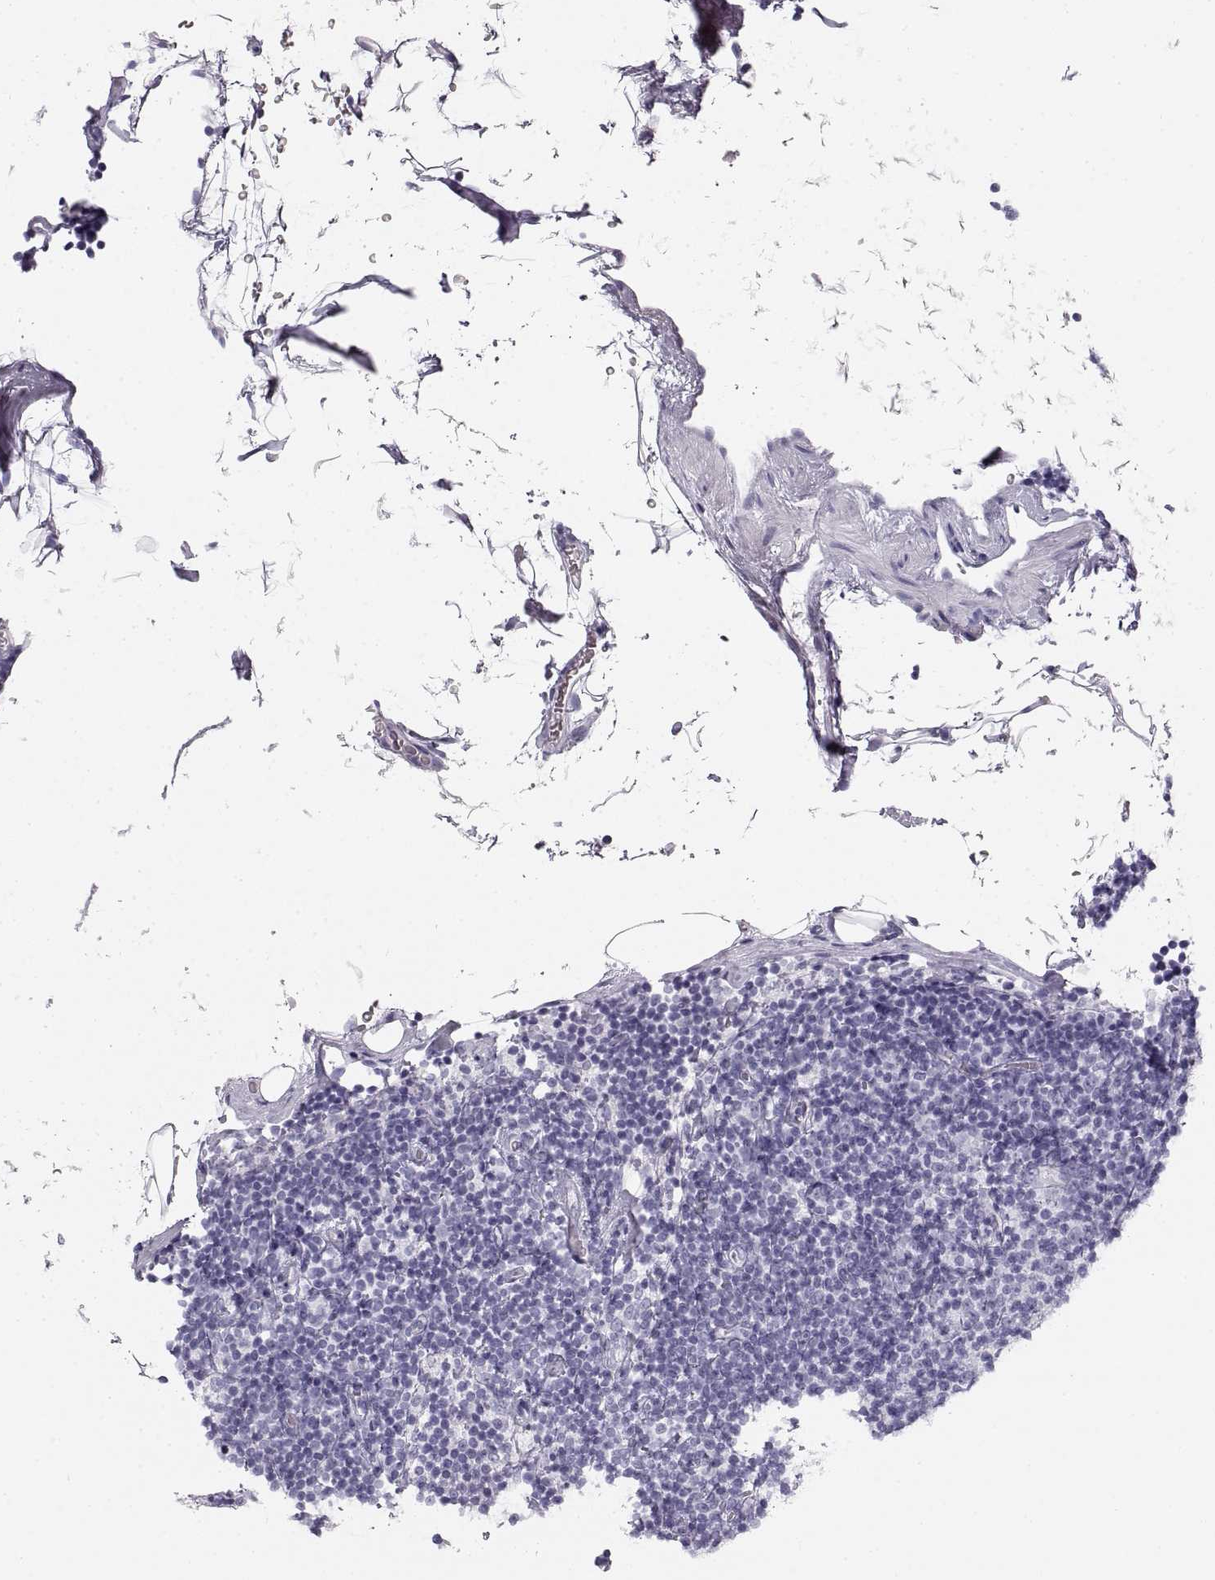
{"staining": {"intensity": "negative", "quantity": "none", "location": "none"}, "tissue": "lymphoma", "cell_type": "Tumor cells", "image_type": "cancer", "snomed": [{"axis": "morphology", "description": "Malignant lymphoma, non-Hodgkin's type, Low grade"}, {"axis": "topography", "description": "Lymph node"}], "caption": "Immunohistochemistry of human low-grade malignant lymphoma, non-Hodgkin's type demonstrates no staining in tumor cells.", "gene": "CRYAA", "patient": {"sex": "male", "age": 81}}